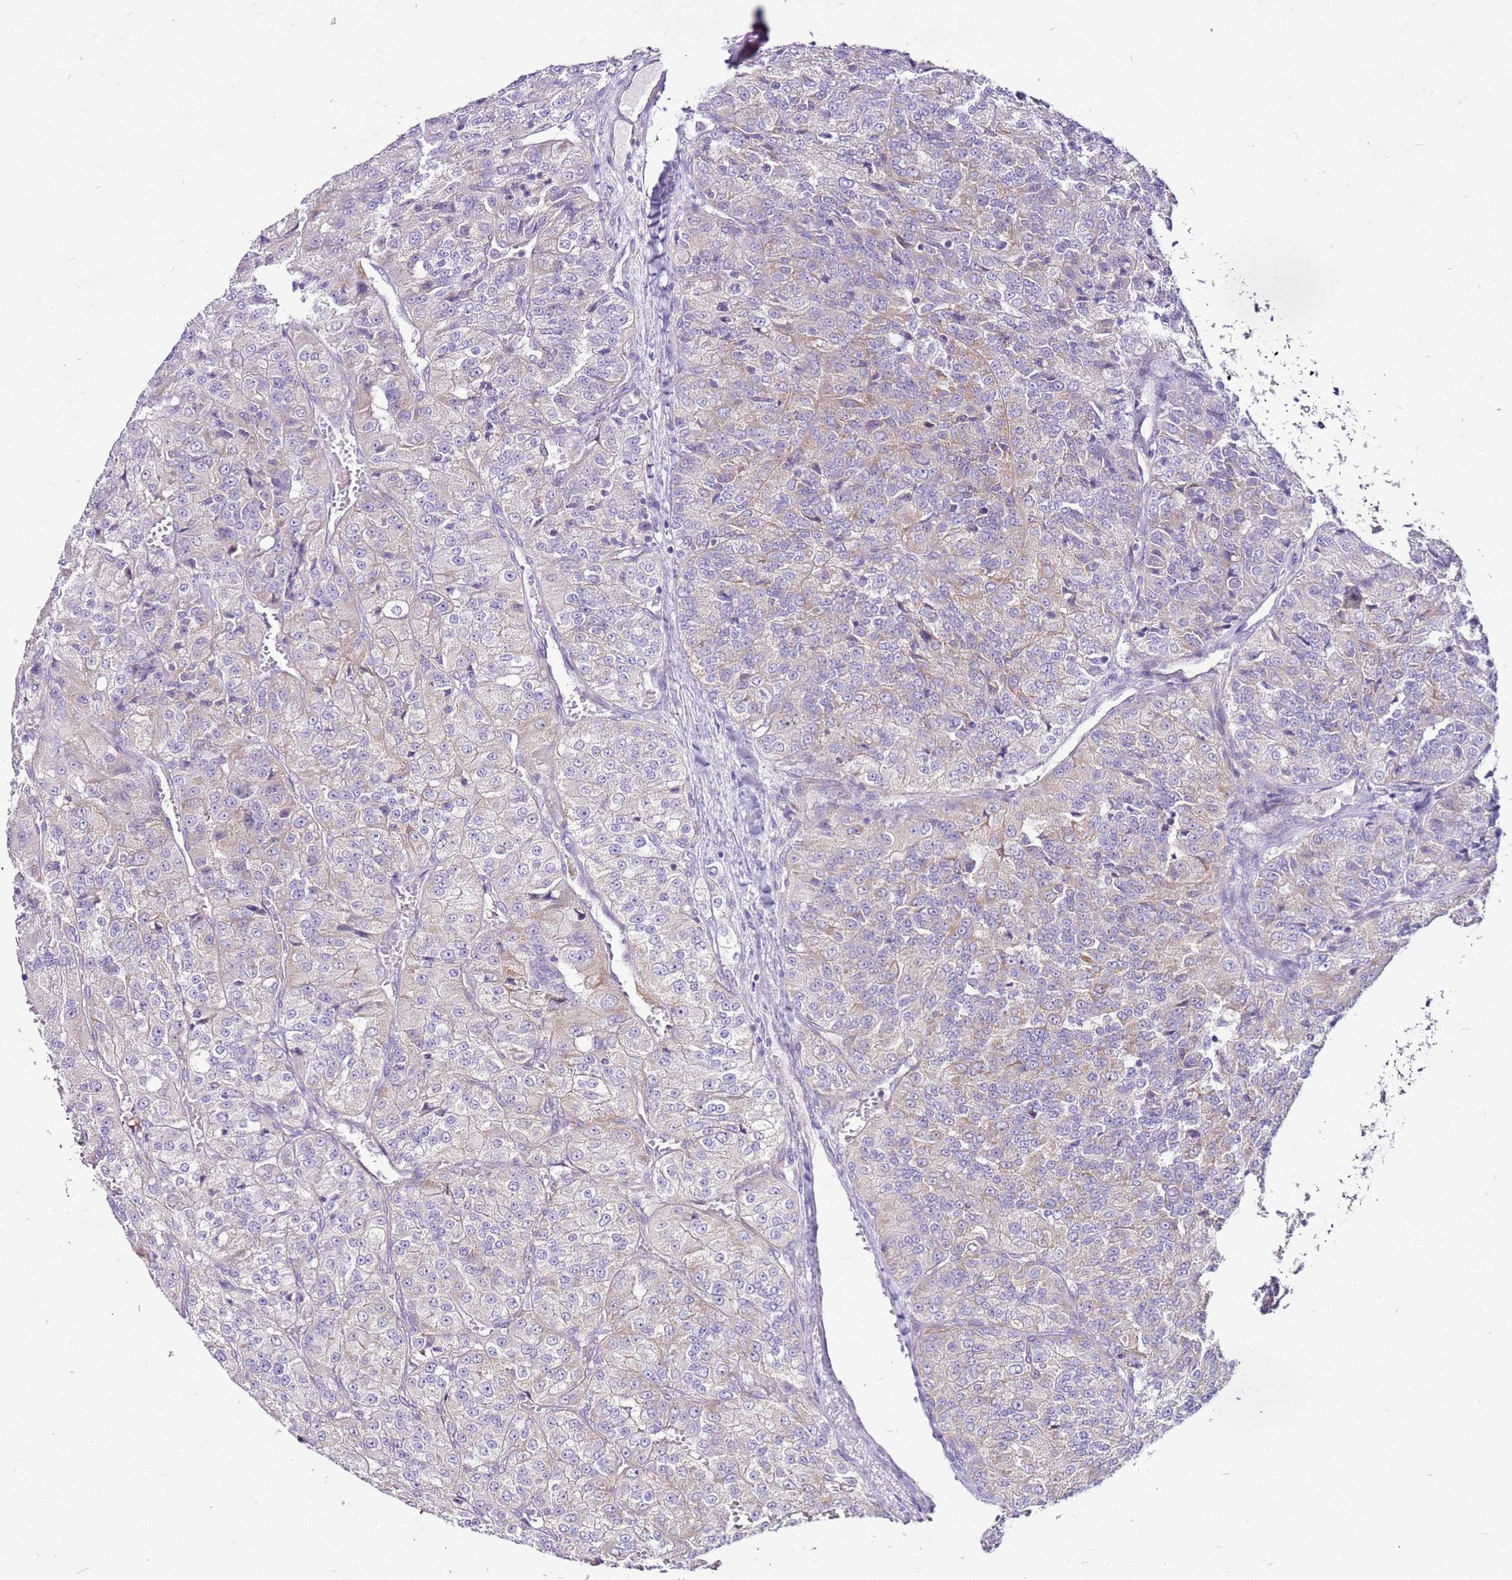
{"staining": {"intensity": "weak", "quantity": "<25%", "location": "cytoplasmic/membranous"}, "tissue": "renal cancer", "cell_type": "Tumor cells", "image_type": "cancer", "snomed": [{"axis": "morphology", "description": "Adenocarcinoma, NOS"}, {"axis": "topography", "description": "Kidney"}], "caption": "Renal cancer stained for a protein using immunohistochemistry demonstrates no staining tumor cells.", "gene": "MRPL36", "patient": {"sex": "female", "age": 63}}